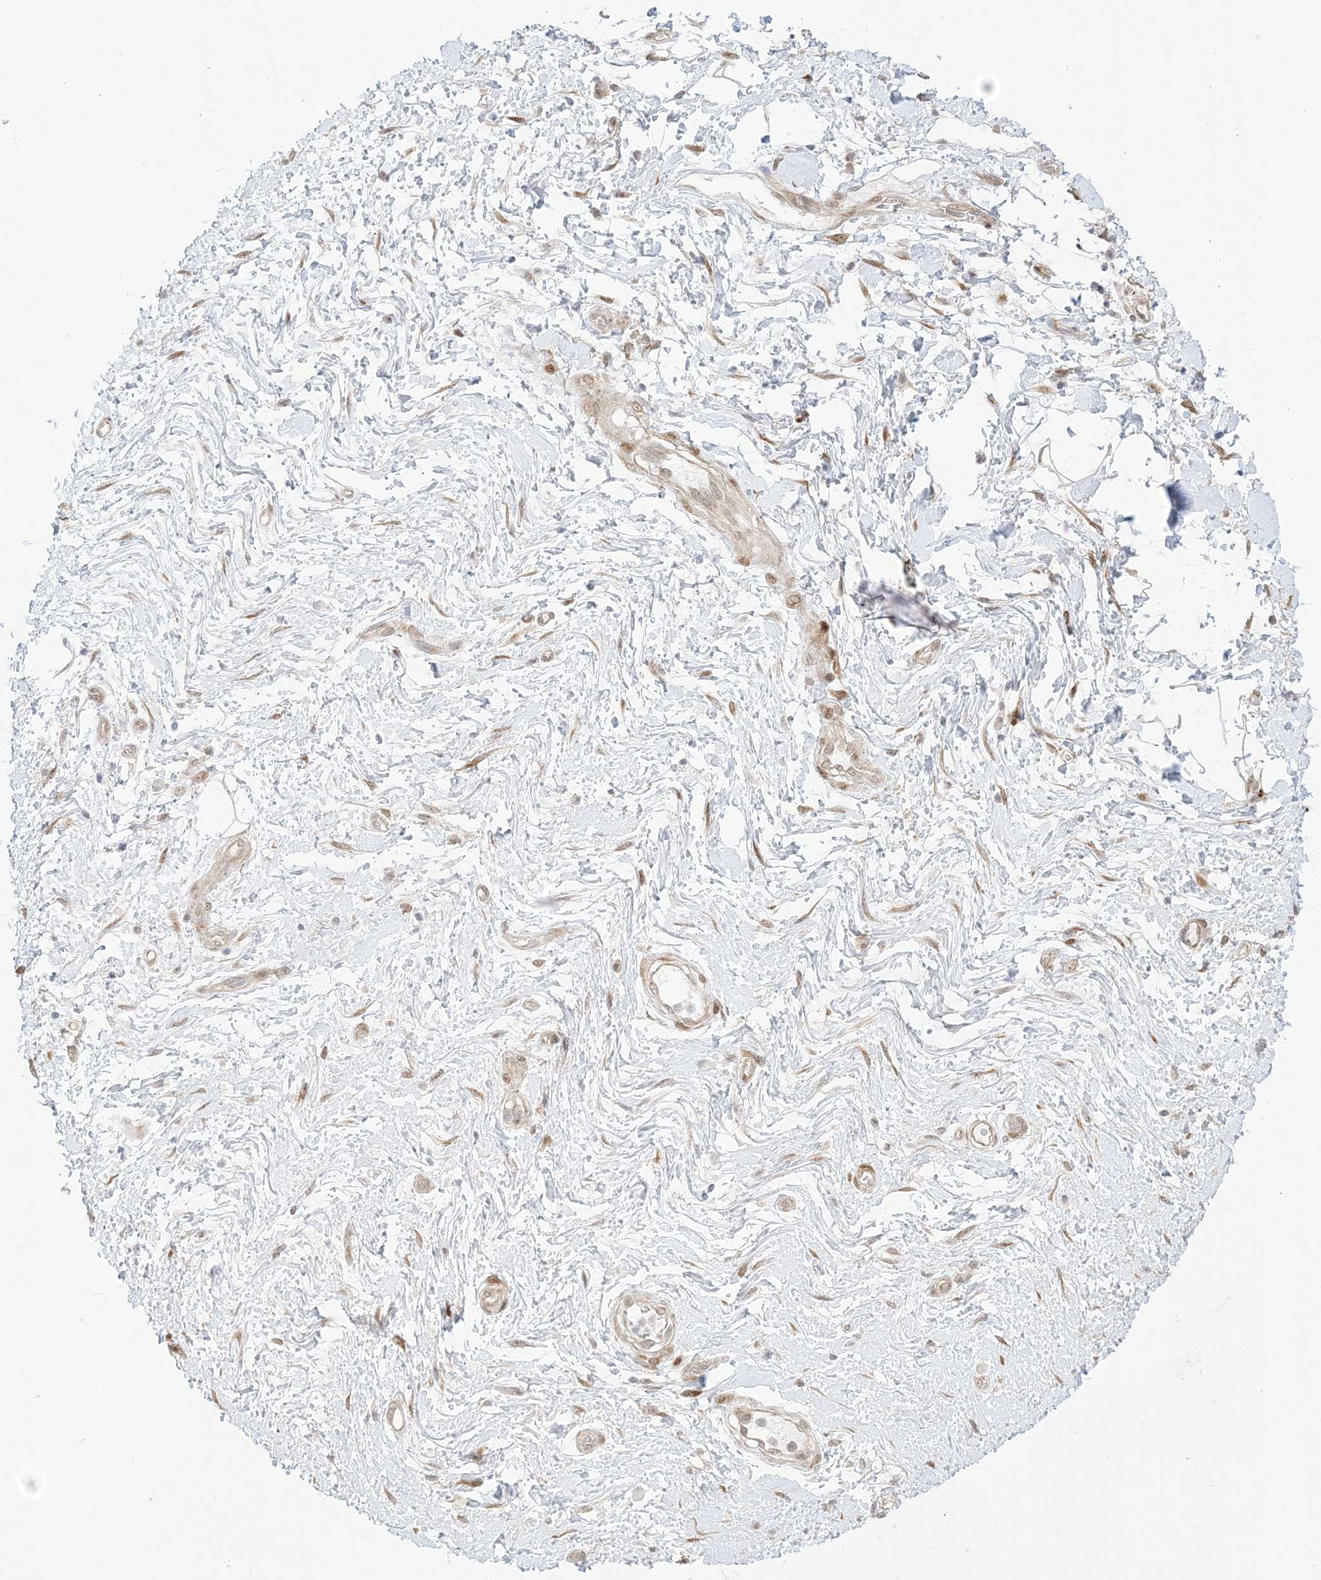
{"staining": {"intensity": "weak", "quantity": ">75%", "location": "cytoplasmic/membranous"}, "tissue": "adipose tissue", "cell_type": "Adipocytes", "image_type": "normal", "snomed": [{"axis": "morphology", "description": "Normal tissue, NOS"}, {"axis": "morphology", "description": "Adenocarcinoma, NOS"}, {"axis": "topography", "description": "Pancreas"}, {"axis": "topography", "description": "Peripheral nerve tissue"}], "caption": "The image demonstrates immunohistochemical staining of normal adipose tissue. There is weak cytoplasmic/membranous positivity is seen in about >75% of adipocytes.", "gene": "UBE2E2", "patient": {"sex": "male", "age": 59}}